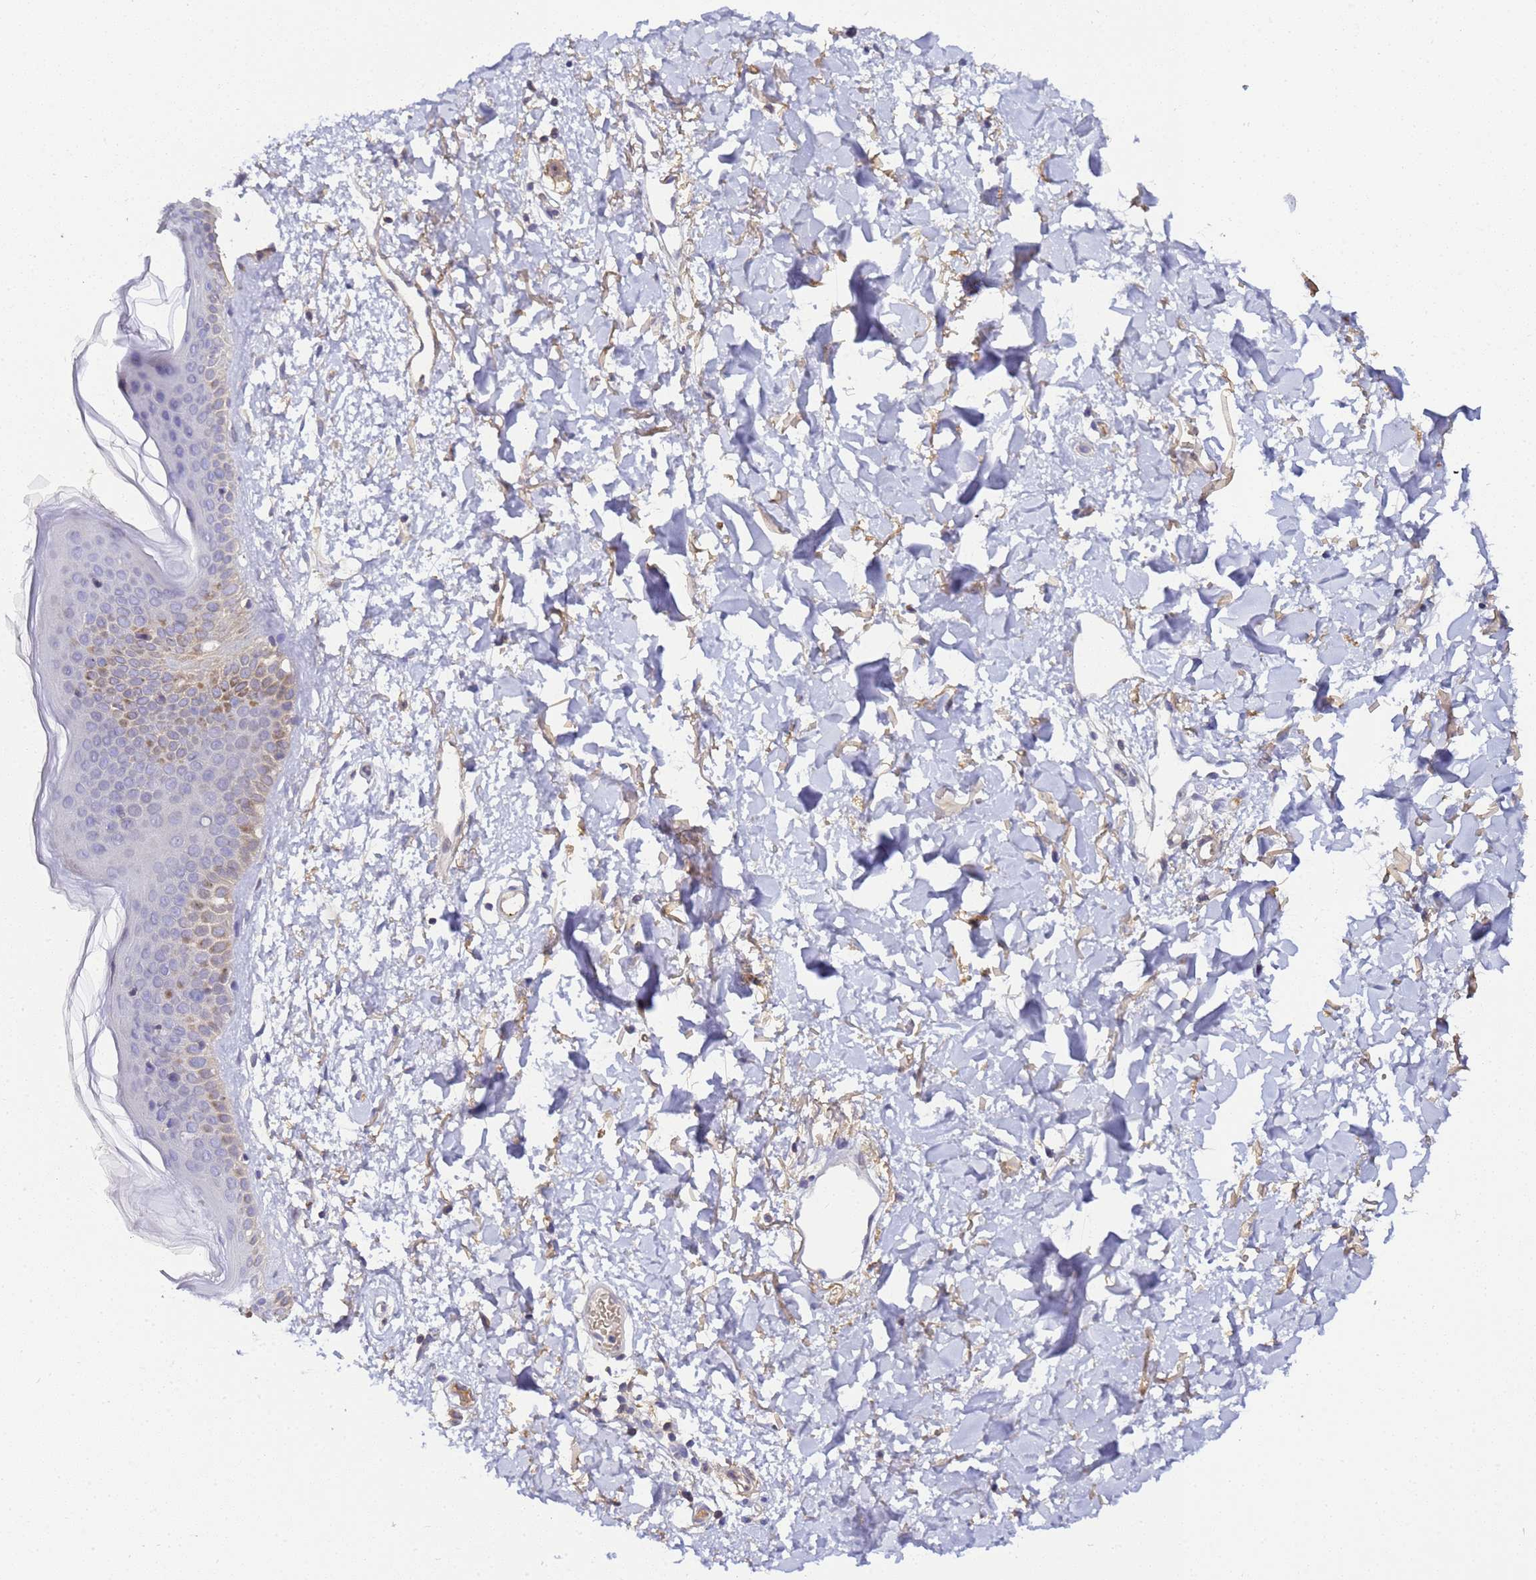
{"staining": {"intensity": "negative", "quantity": "none", "location": "none"}, "tissue": "skin", "cell_type": "Fibroblasts", "image_type": "normal", "snomed": [{"axis": "morphology", "description": "Normal tissue, NOS"}, {"axis": "topography", "description": "Skin"}], "caption": "High magnification brightfield microscopy of unremarkable skin stained with DAB (brown) and counterstained with hematoxylin (blue): fibroblasts show no significant staining. (DAB IHC with hematoxylin counter stain).", "gene": "TBCD", "patient": {"sex": "female", "age": 58}}